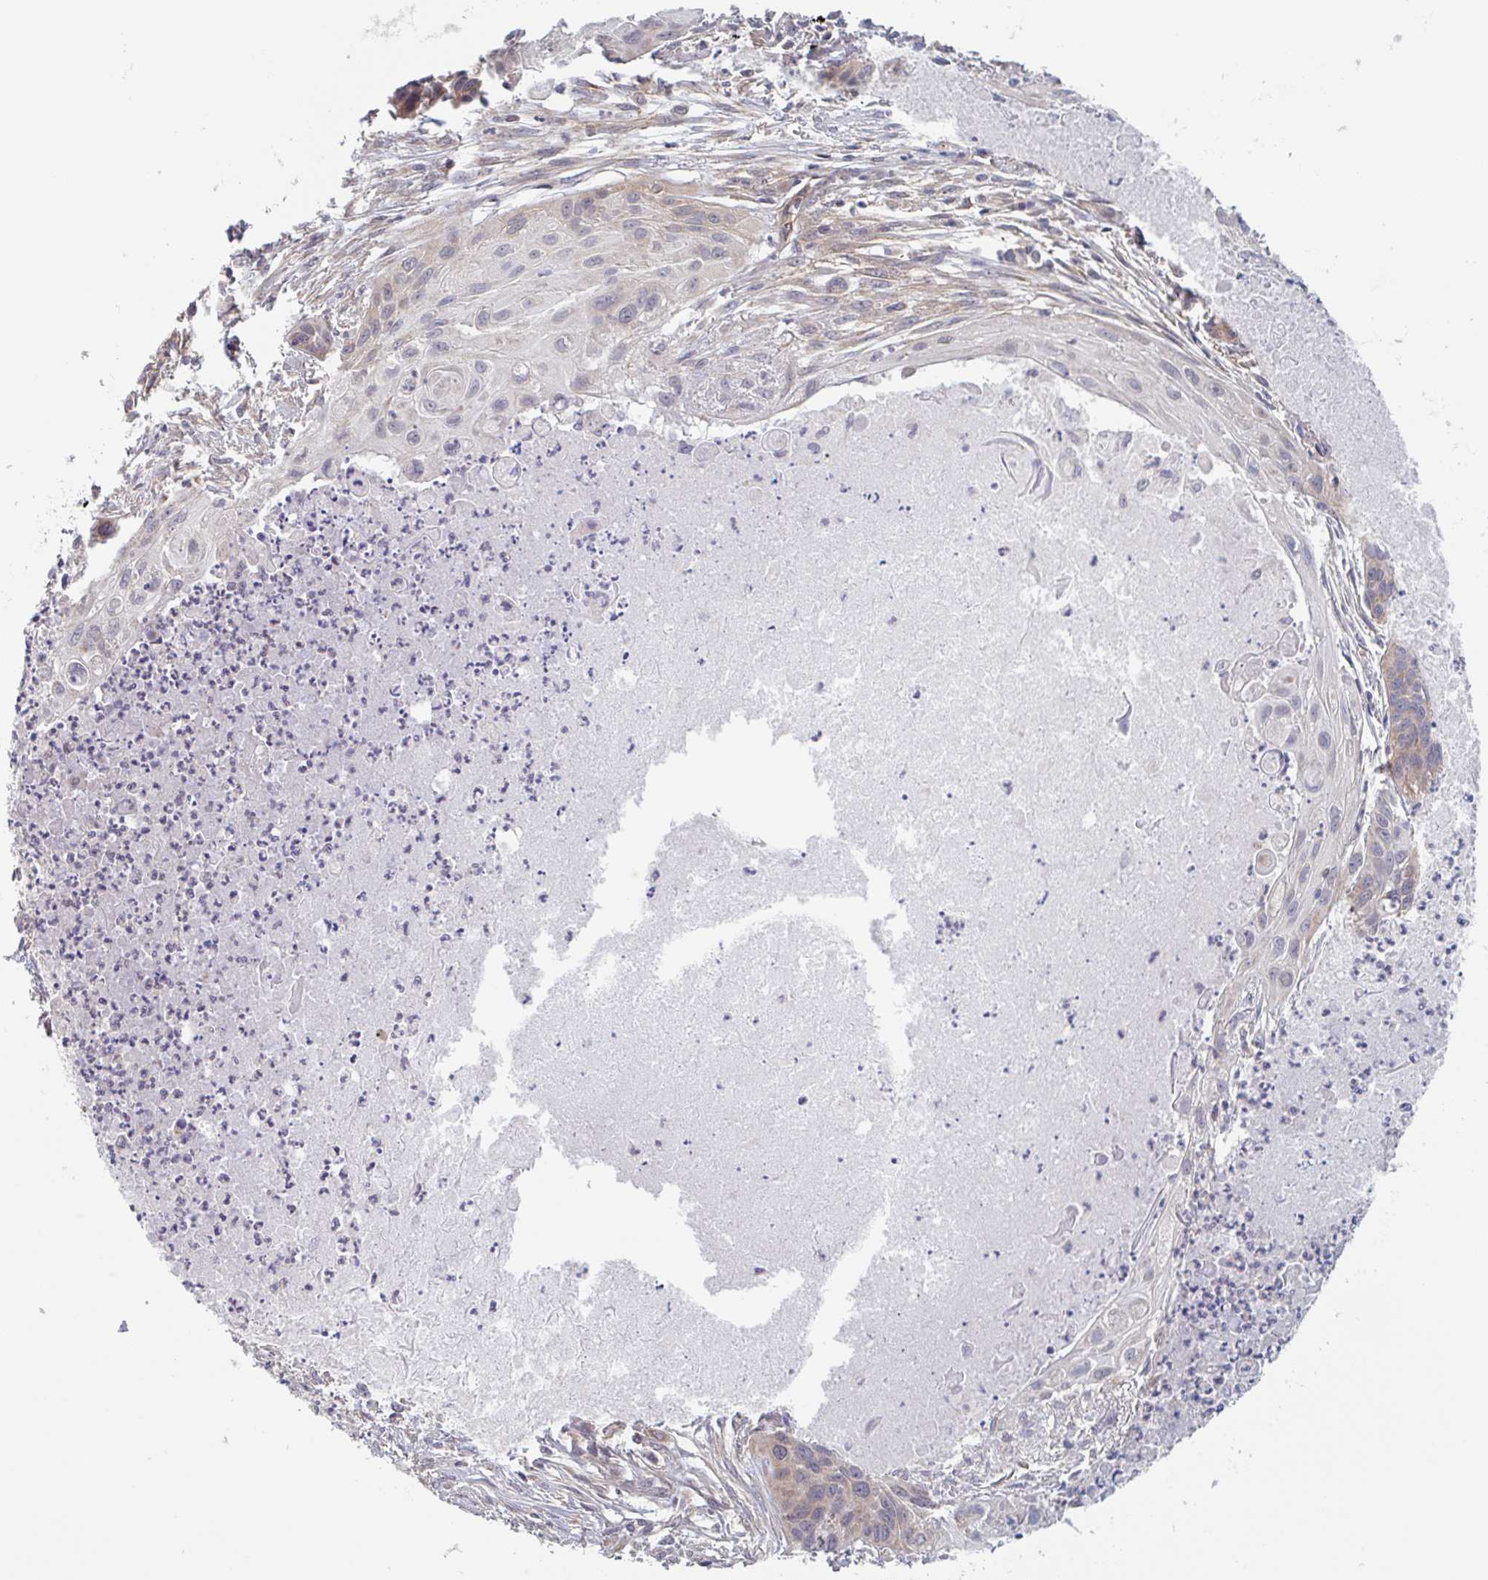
{"staining": {"intensity": "weak", "quantity": "25%-75%", "location": "cytoplasmic/membranous"}, "tissue": "lung cancer", "cell_type": "Tumor cells", "image_type": "cancer", "snomed": [{"axis": "morphology", "description": "Squamous cell carcinoma, NOS"}, {"axis": "topography", "description": "Lung"}], "caption": "Immunohistochemistry (DAB) staining of lung squamous cell carcinoma reveals weak cytoplasmic/membranous protein expression in about 25%-75% of tumor cells.", "gene": "SURF1", "patient": {"sex": "male", "age": 71}}